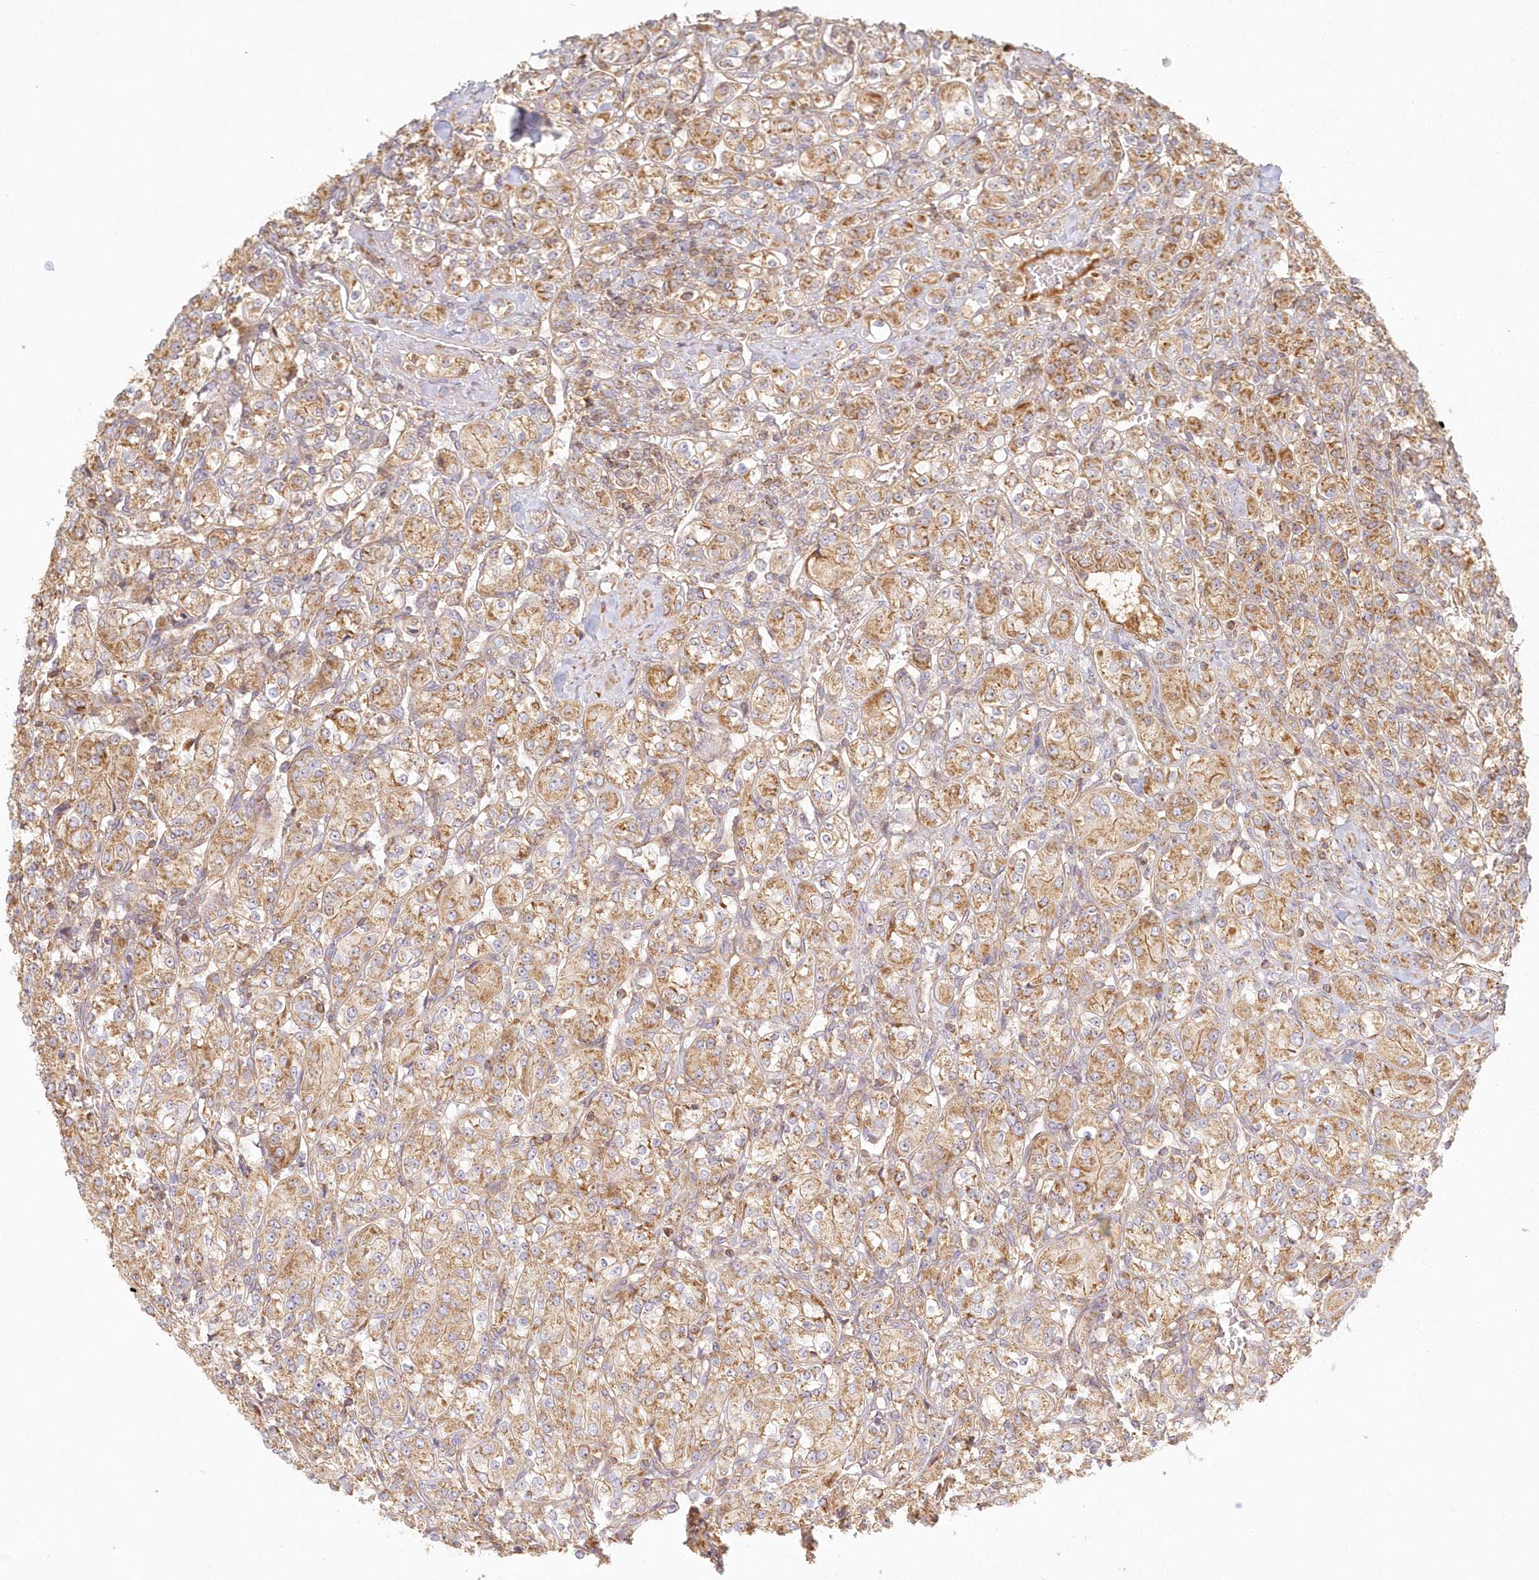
{"staining": {"intensity": "moderate", "quantity": ">75%", "location": "cytoplasmic/membranous"}, "tissue": "renal cancer", "cell_type": "Tumor cells", "image_type": "cancer", "snomed": [{"axis": "morphology", "description": "Adenocarcinoma, NOS"}, {"axis": "topography", "description": "Kidney"}], "caption": "Immunohistochemistry (IHC) micrograph of human renal cancer (adenocarcinoma) stained for a protein (brown), which reveals medium levels of moderate cytoplasmic/membranous expression in approximately >75% of tumor cells.", "gene": "KIAA0232", "patient": {"sex": "male", "age": 77}}